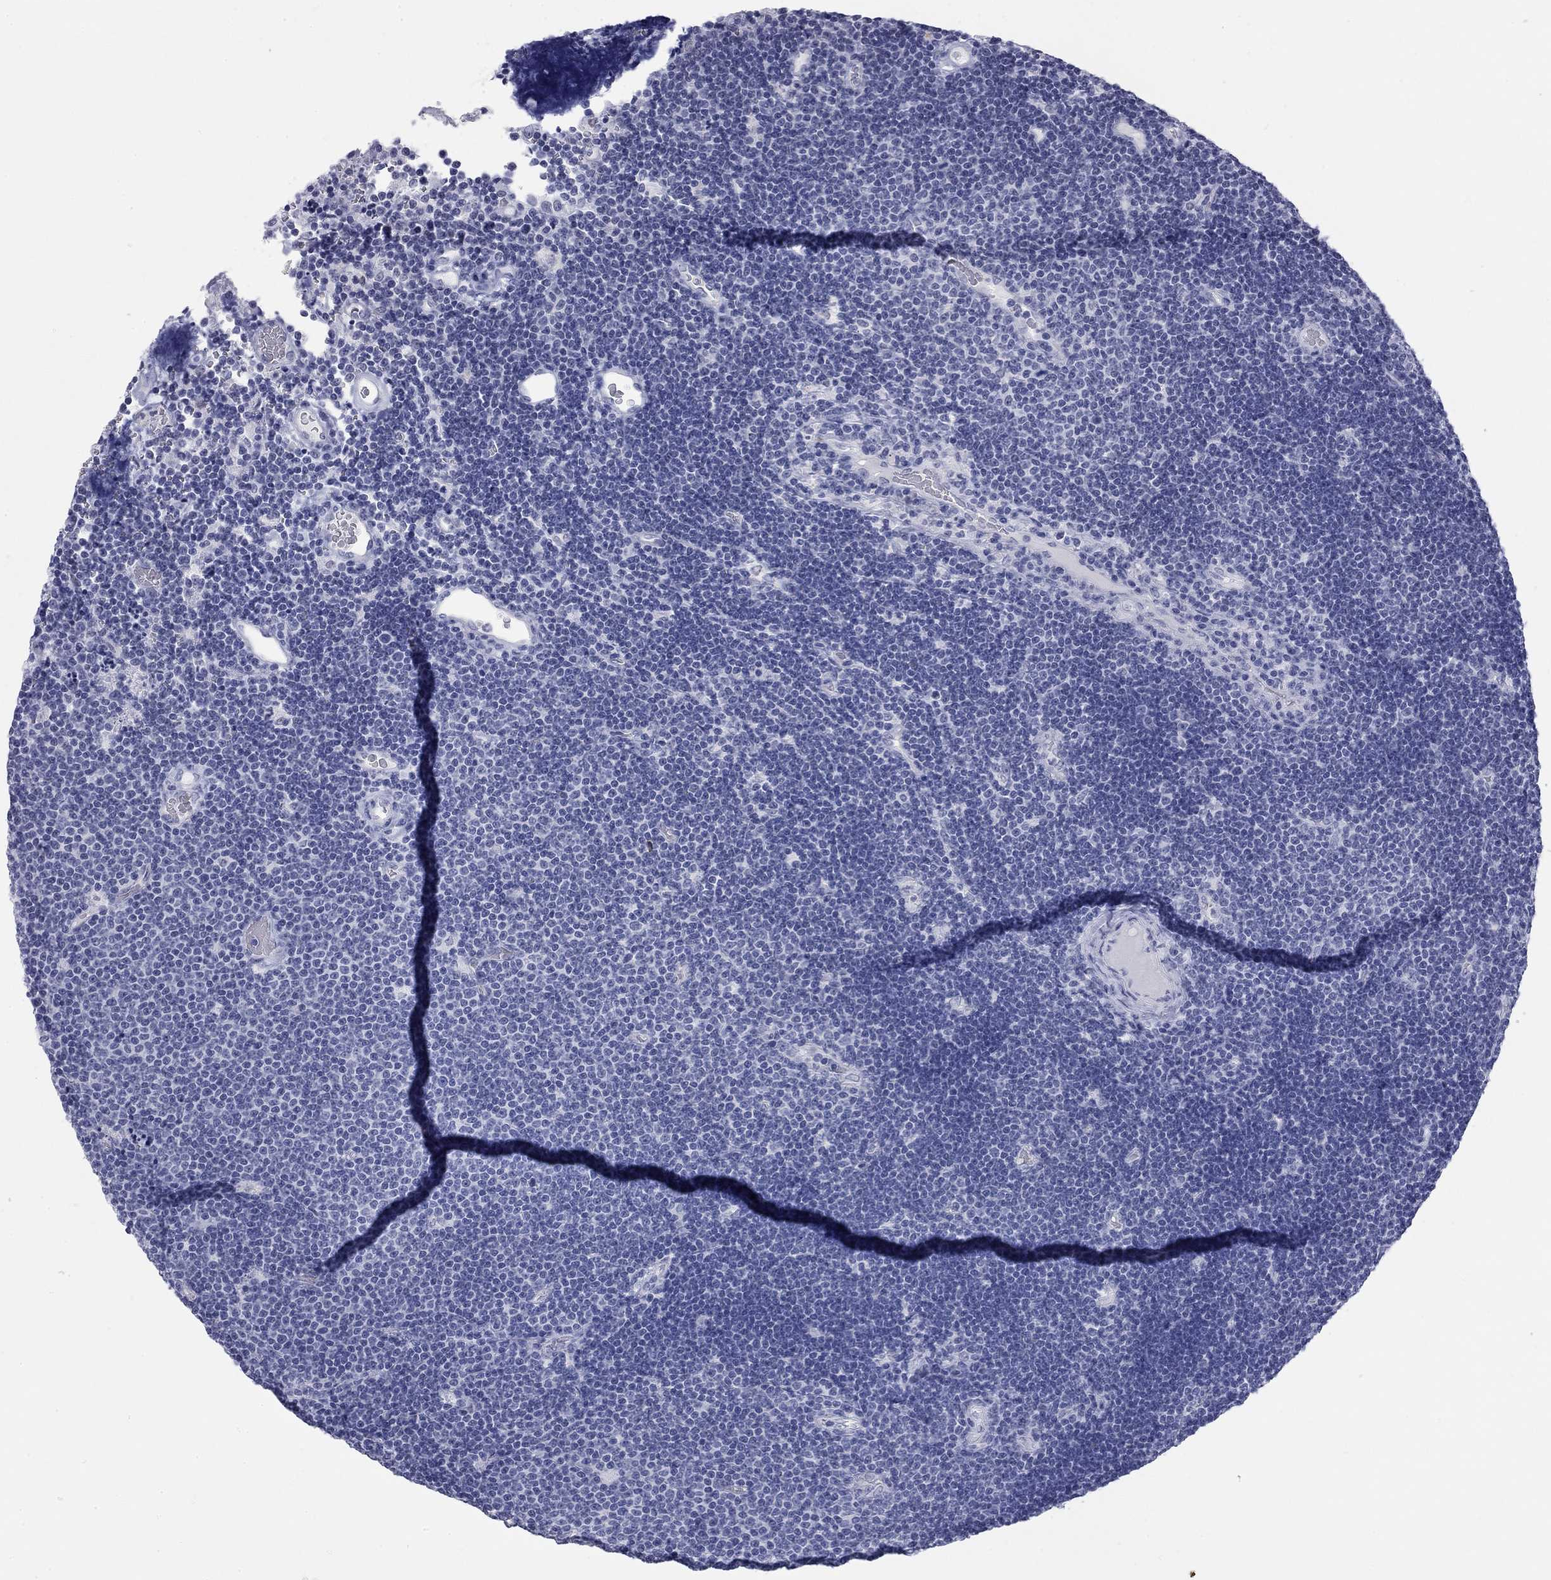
{"staining": {"intensity": "negative", "quantity": "none", "location": "none"}, "tissue": "lymphoma", "cell_type": "Tumor cells", "image_type": "cancer", "snomed": [{"axis": "morphology", "description": "Malignant lymphoma, non-Hodgkin's type, Low grade"}, {"axis": "topography", "description": "Brain"}], "caption": "Immunohistochemistry (IHC) photomicrograph of lymphoma stained for a protein (brown), which displays no staining in tumor cells.", "gene": "AK8", "patient": {"sex": "female", "age": 66}}